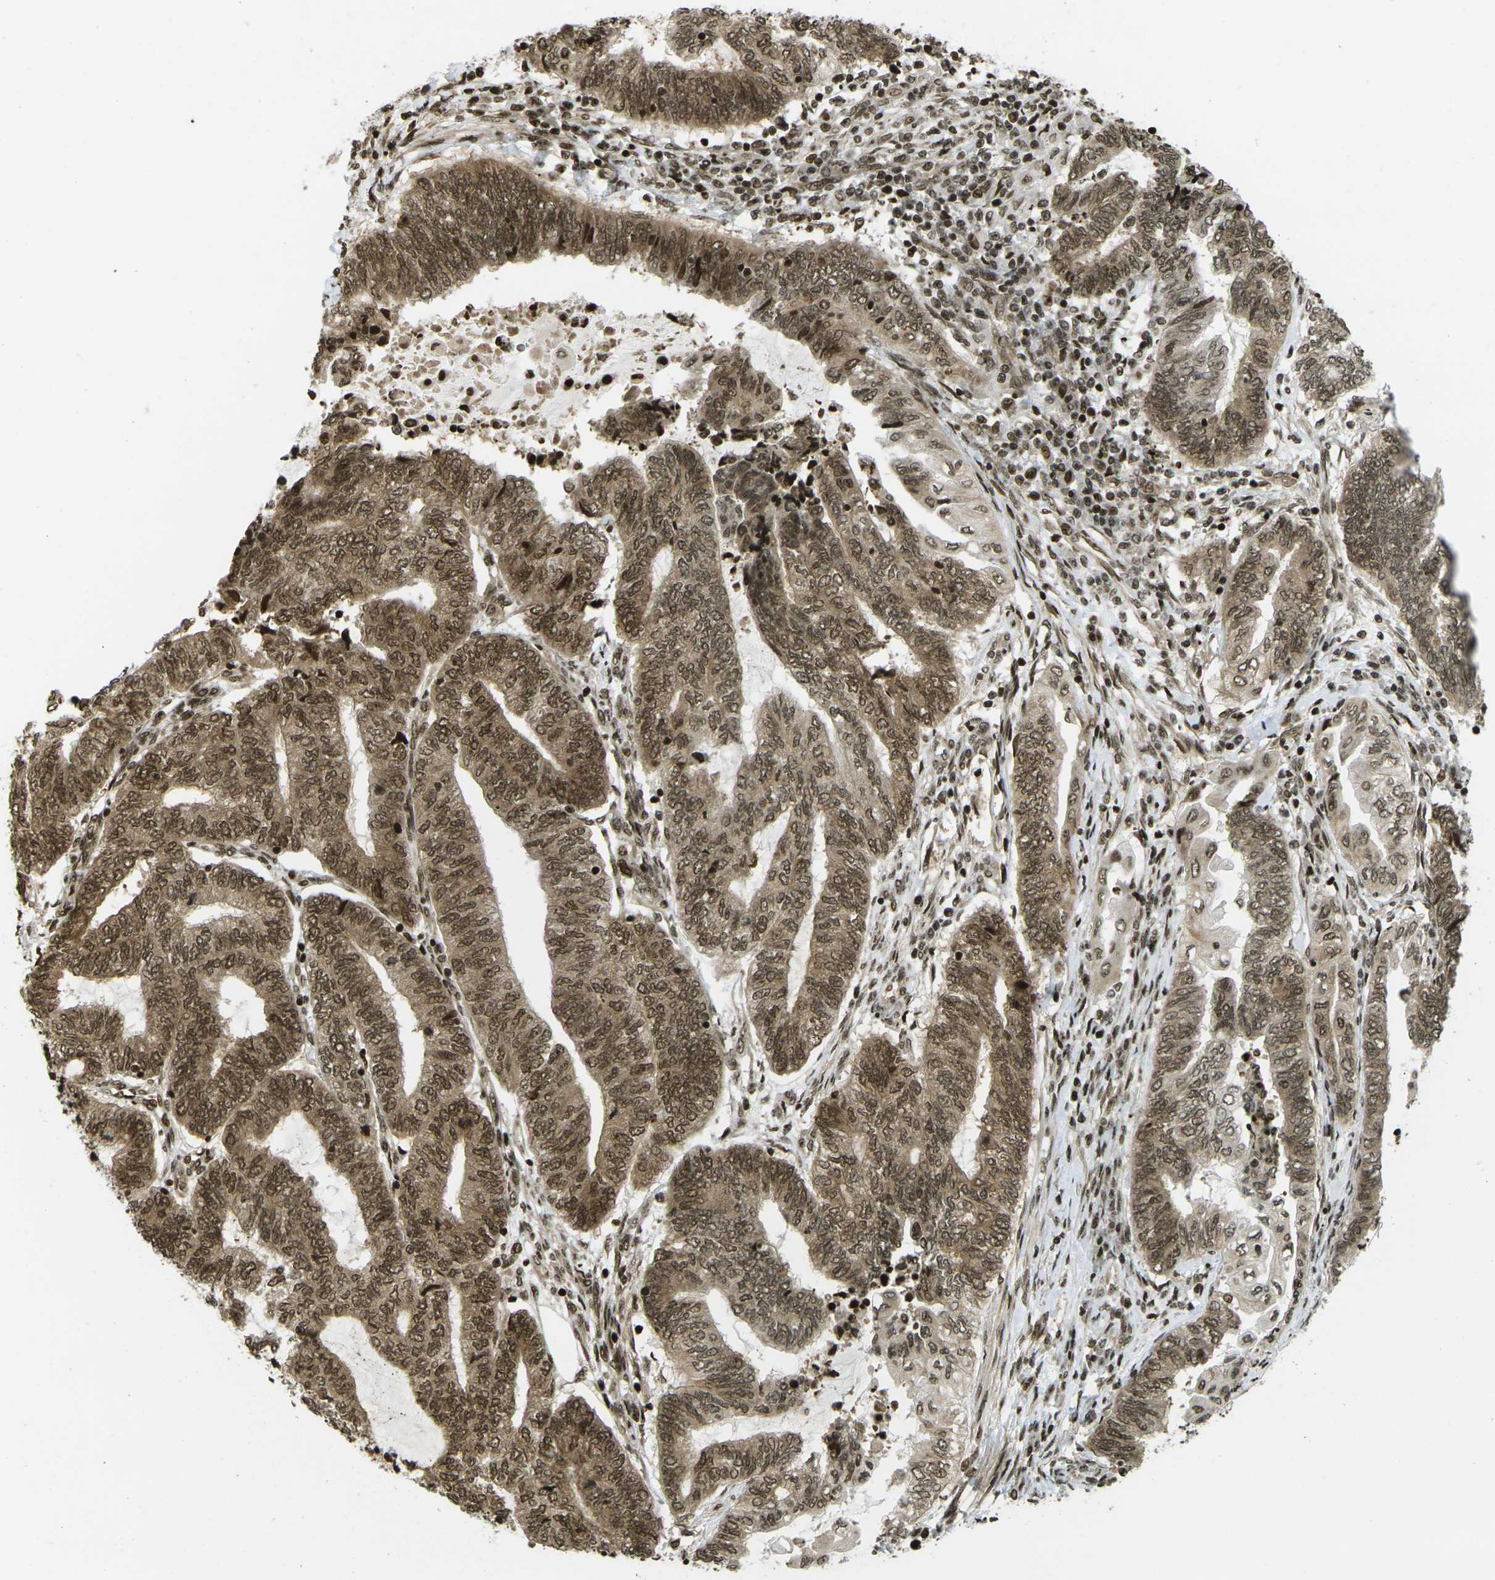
{"staining": {"intensity": "moderate", "quantity": ">75%", "location": "cytoplasmic/membranous,nuclear"}, "tissue": "endometrial cancer", "cell_type": "Tumor cells", "image_type": "cancer", "snomed": [{"axis": "morphology", "description": "Adenocarcinoma, NOS"}, {"axis": "topography", "description": "Uterus"}, {"axis": "topography", "description": "Endometrium"}], "caption": "The immunohistochemical stain highlights moderate cytoplasmic/membranous and nuclear staining in tumor cells of adenocarcinoma (endometrial) tissue.", "gene": "RUVBL2", "patient": {"sex": "female", "age": 70}}